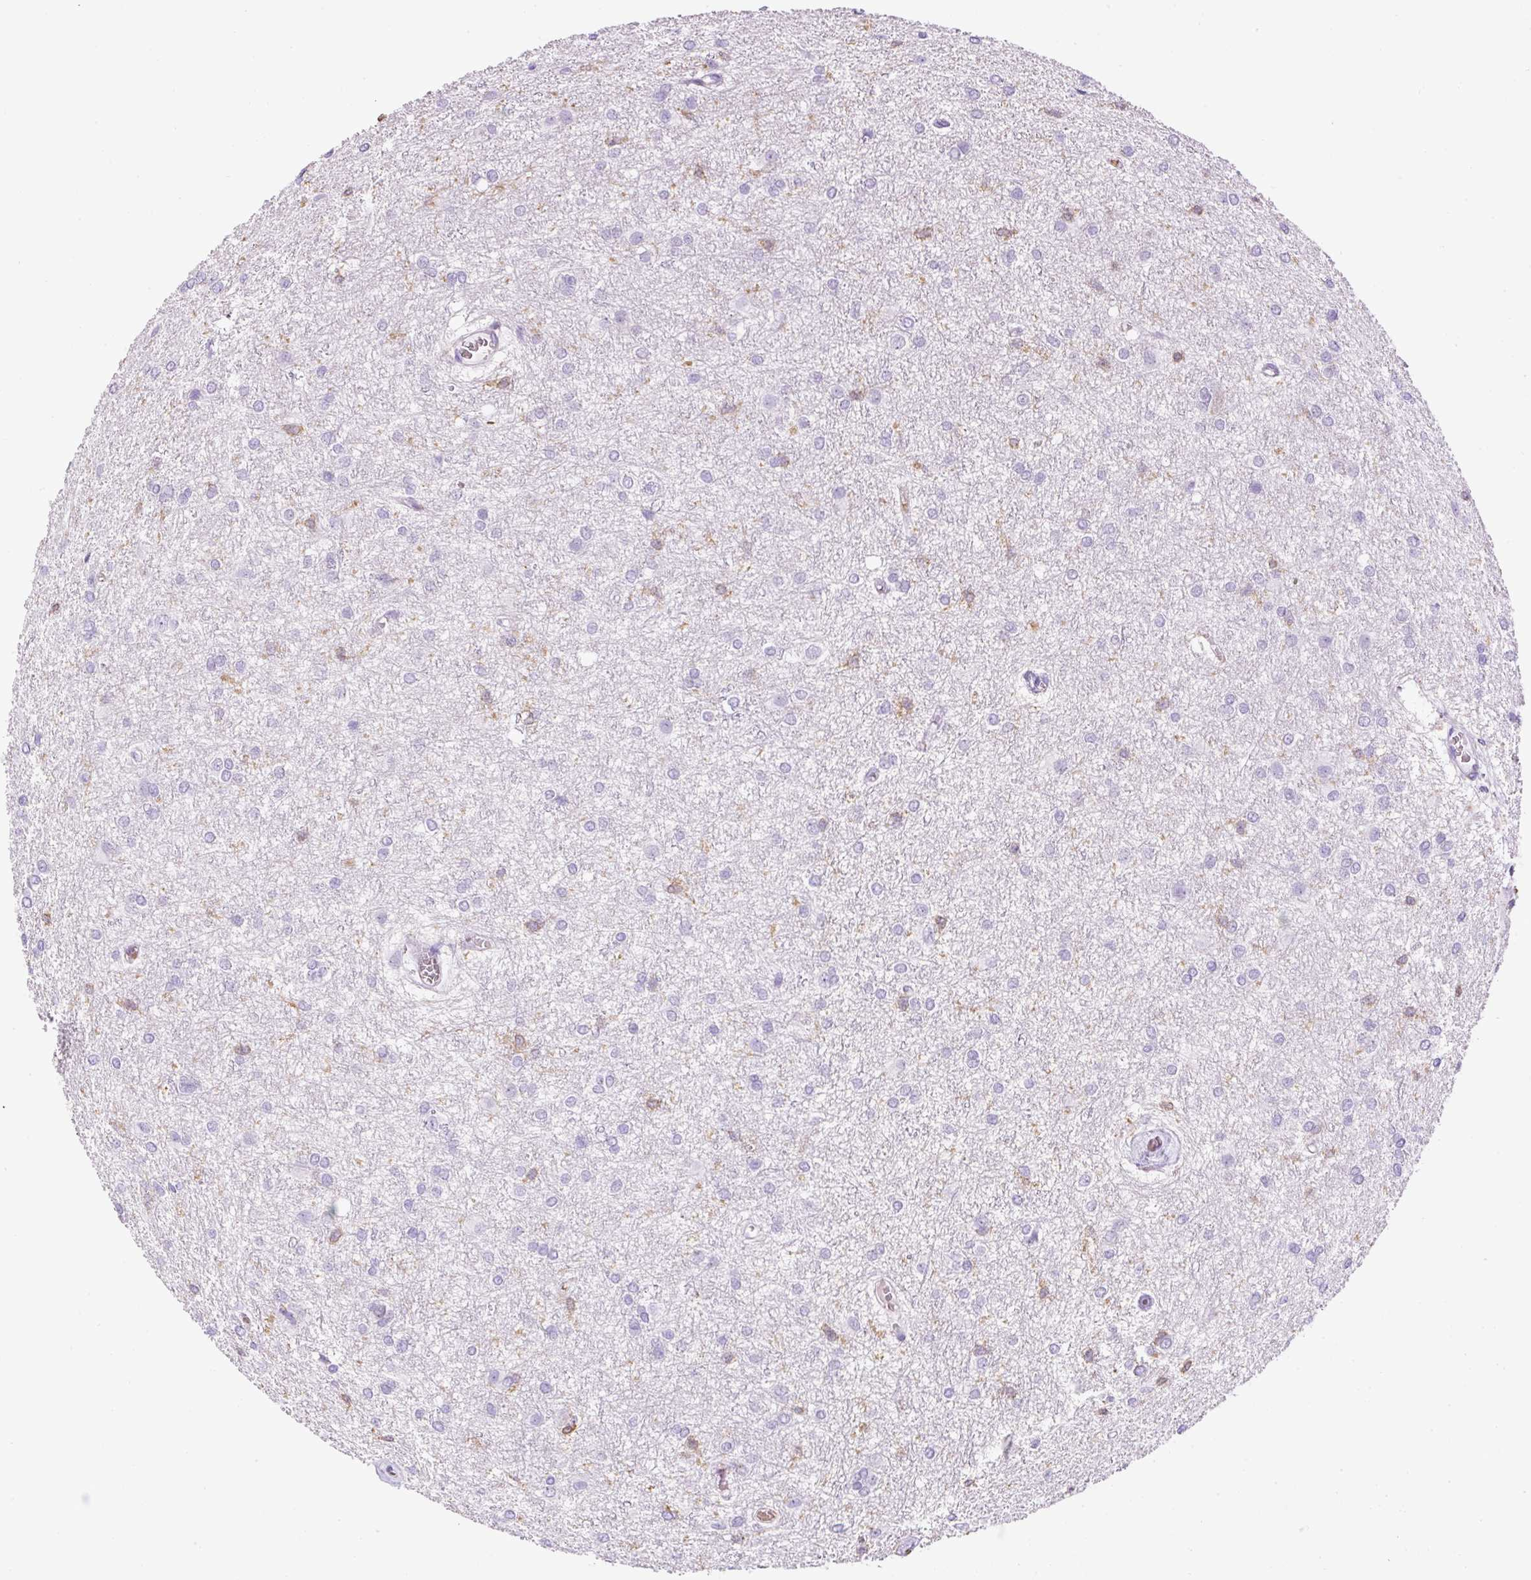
{"staining": {"intensity": "negative", "quantity": "none", "location": "none"}, "tissue": "glioma", "cell_type": "Tumor cells", "image_type": "cancer", "snomed": [{"axis": "morphology", "description": "Glioma, malignant, High grade"}, {"axis": "topography", "description": "Brain"}], "caption": "Micrograph shows no protein staining in tumor cells of glioma tissue.", "gene": "FAM228B", "patient": {"sex": "female", "age": 50}}